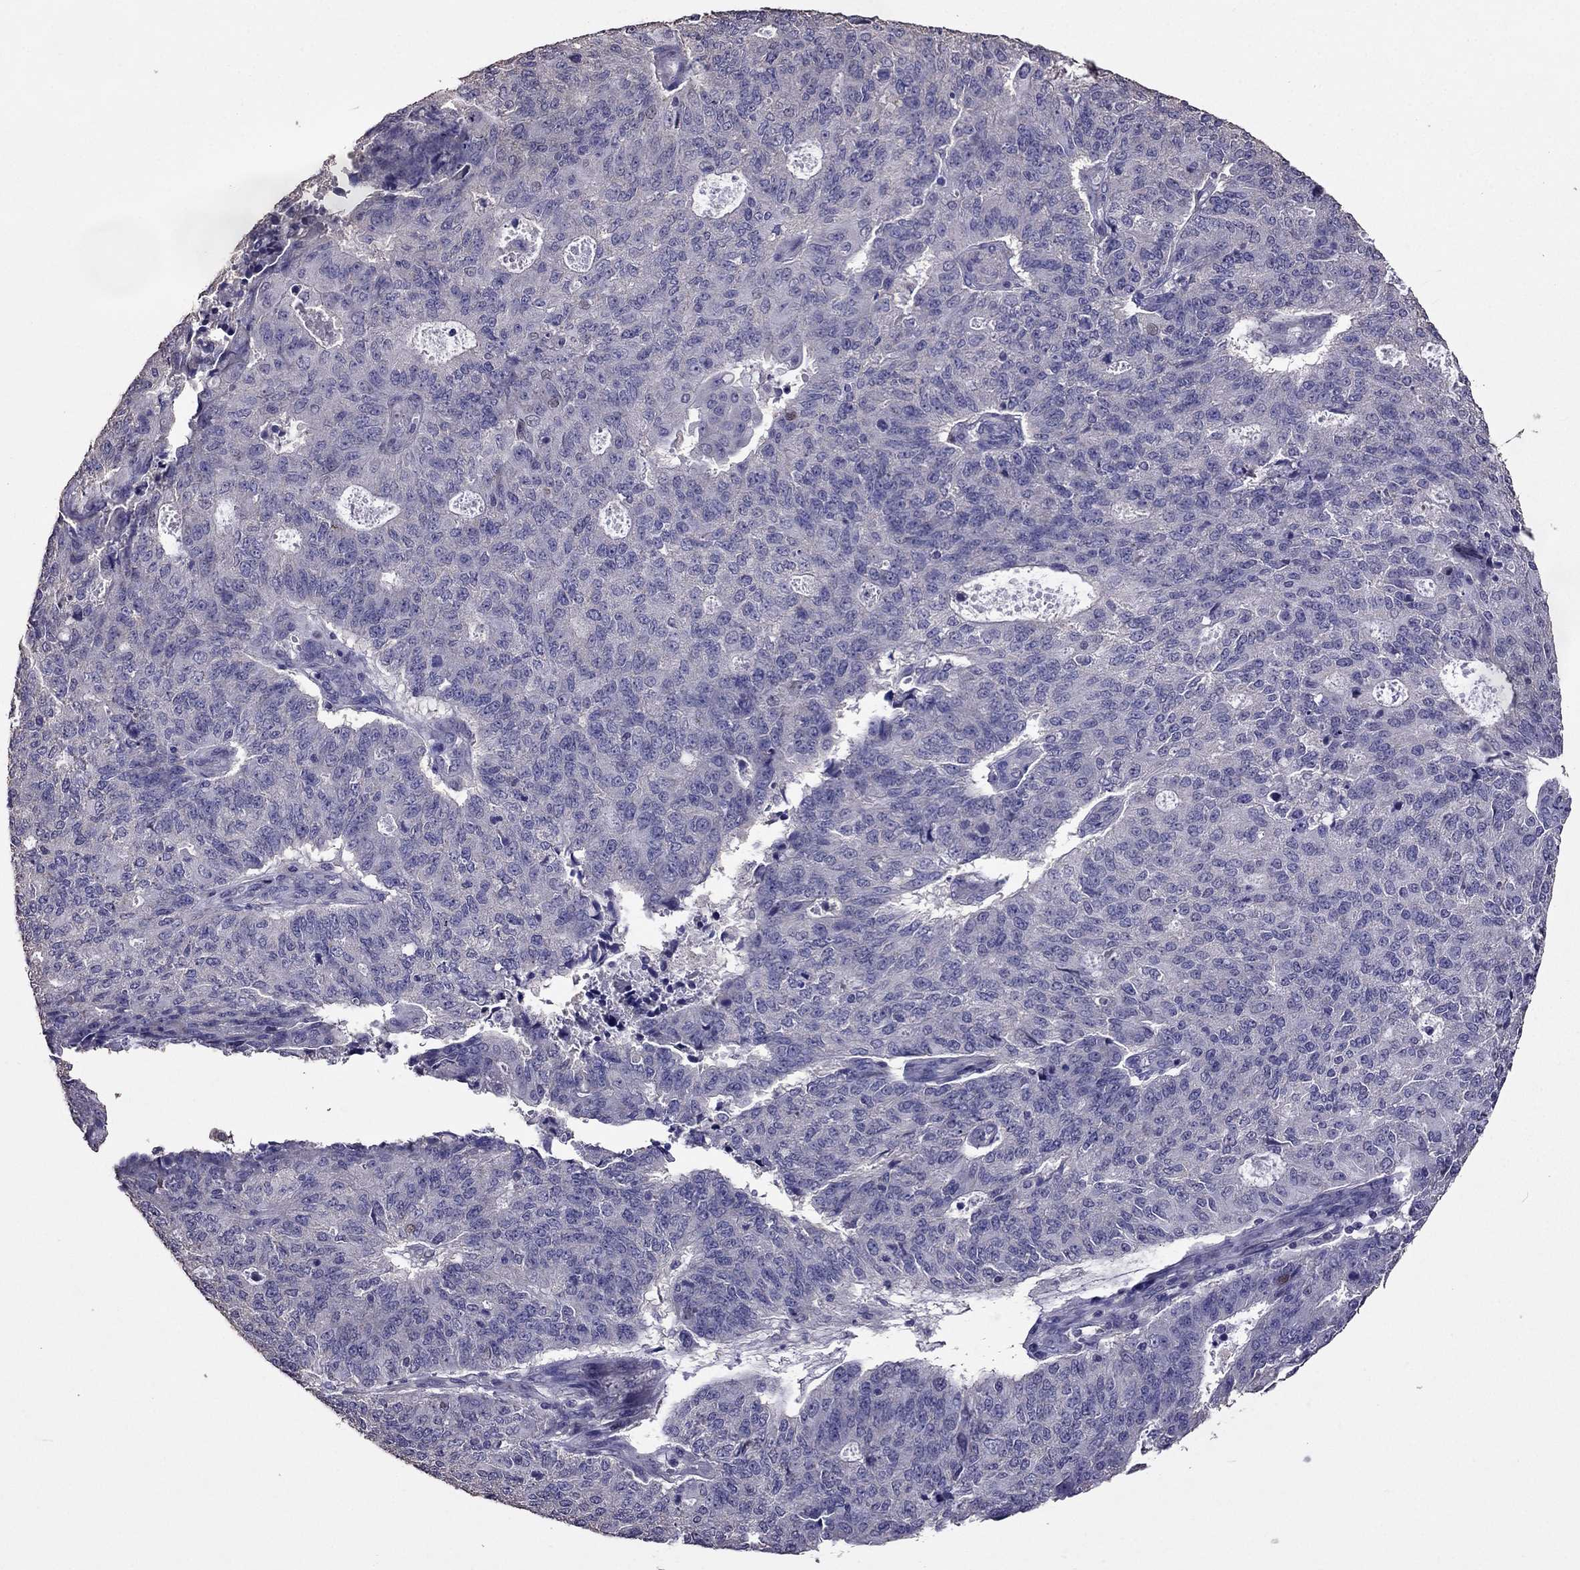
{"staining": {"intensity": "negative", "quantity": "none", "location": "none"}, "tissue": "endometrial cancer", "cell_type": "Tumor cells", "image_type": "cancer", "snomed": [{"axis": "morphology", "description": "Adenocarcinoma, NOS"}, {"axis": "topography", "description": "Endometrium"}], "caption": "IHC of human endometrial adenocarcinoma shows no expression in tumor cells.", "gene": "NKX3-1", "patient": {"sex": "female", "age": 82}}